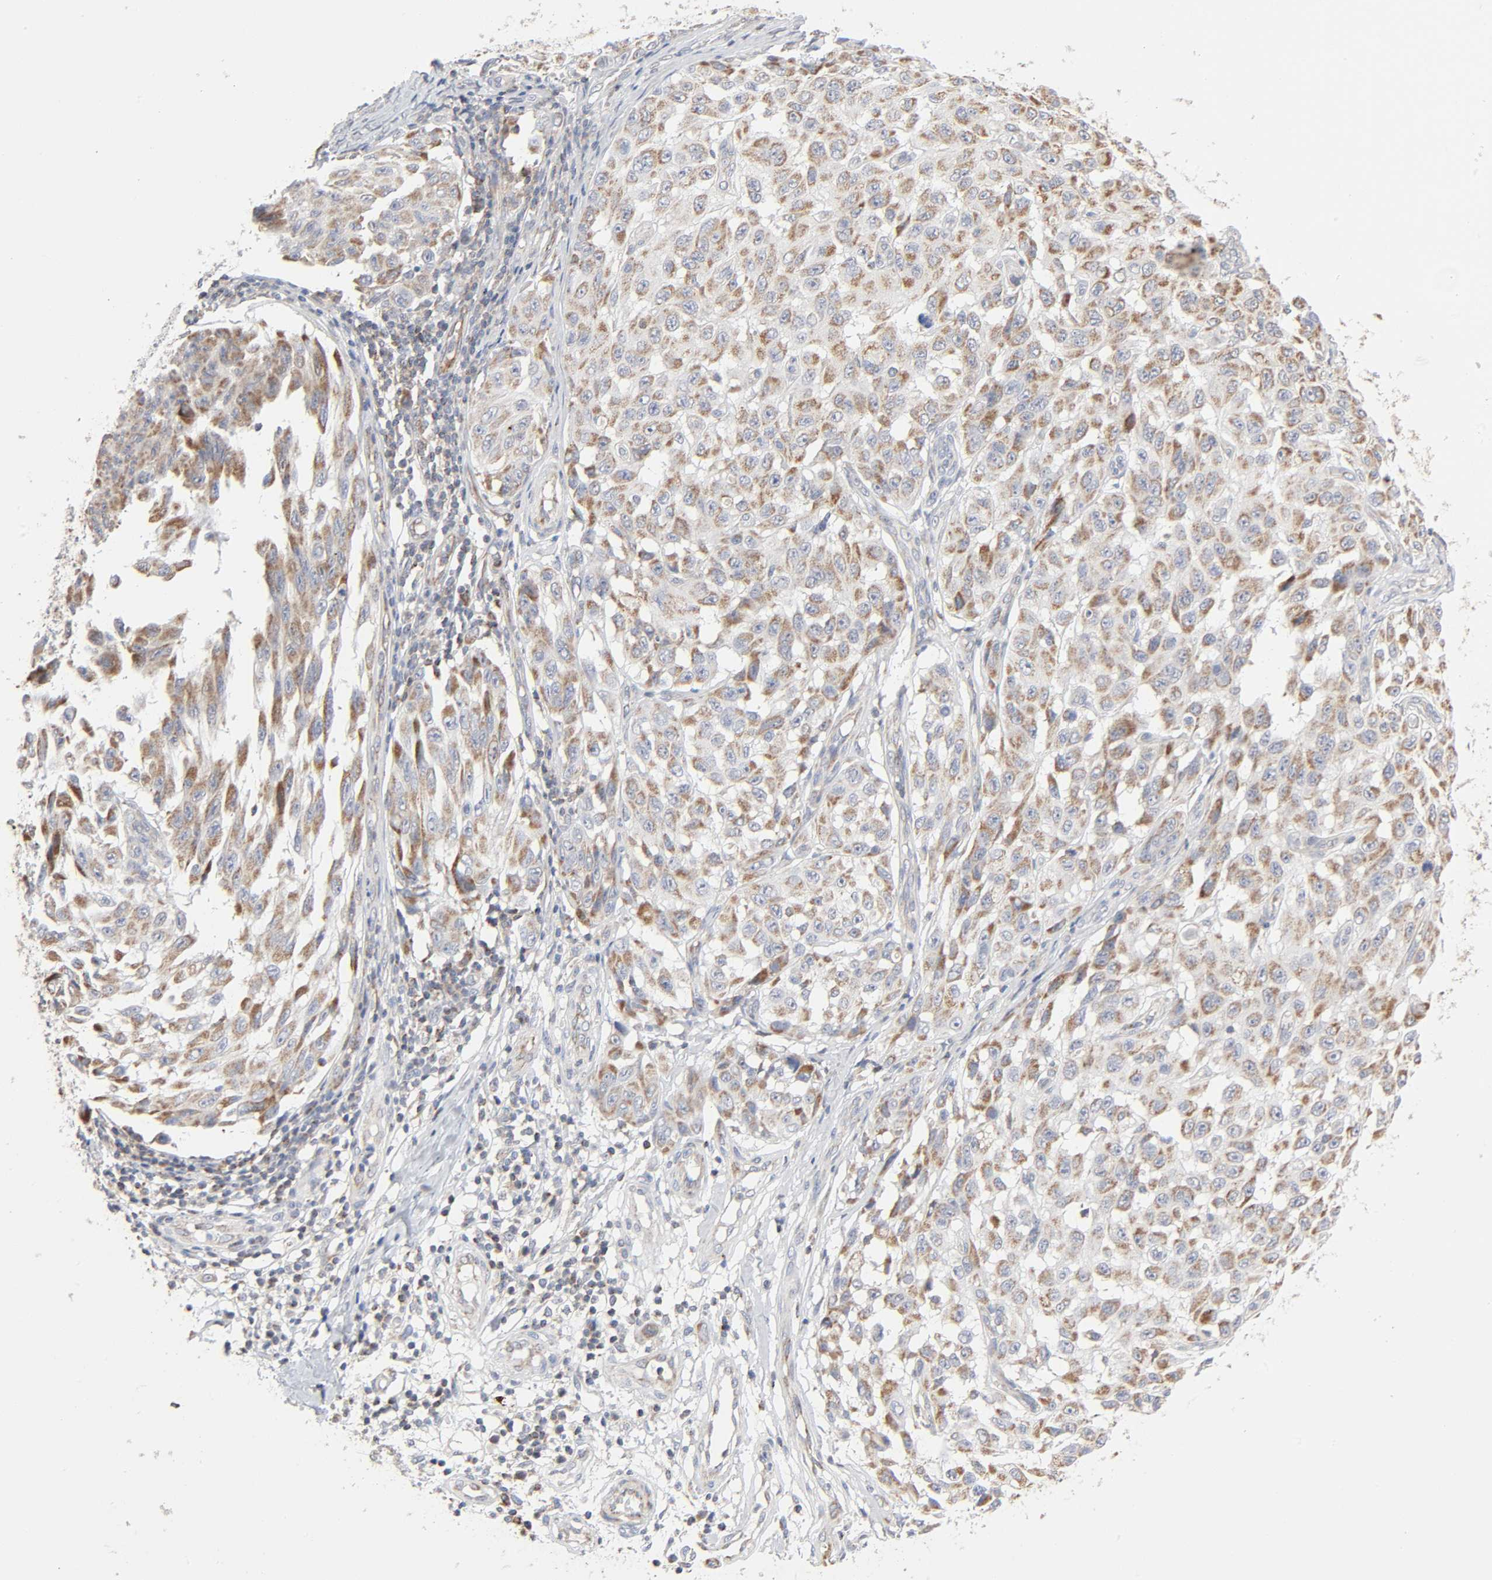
{"staining": {"intensity": "moderate", "quantity": ">75%", "location": "cytoplasmic/membranous"}, "tissue": "melanoma", "cell_type": "Tumor cells", "image_type": "cancer", "snomed": [{"axis": "morphology", "description": "Malignant melanoma, NOS"}, {"axis": "topography", "description": "Skin"}], "caption": "IHC histopathology image of neoplastic tissue: human melanoma stained using immunohistochemistry (IHC) shows medium levels of moderate protein expression localized specifically in the cytoplasmic/membranous of tumor cells, appearing as a cytoplasmic/membranous brown color.", "gene": "SYT16", "patient": {"sex": "male", "age": 30}}